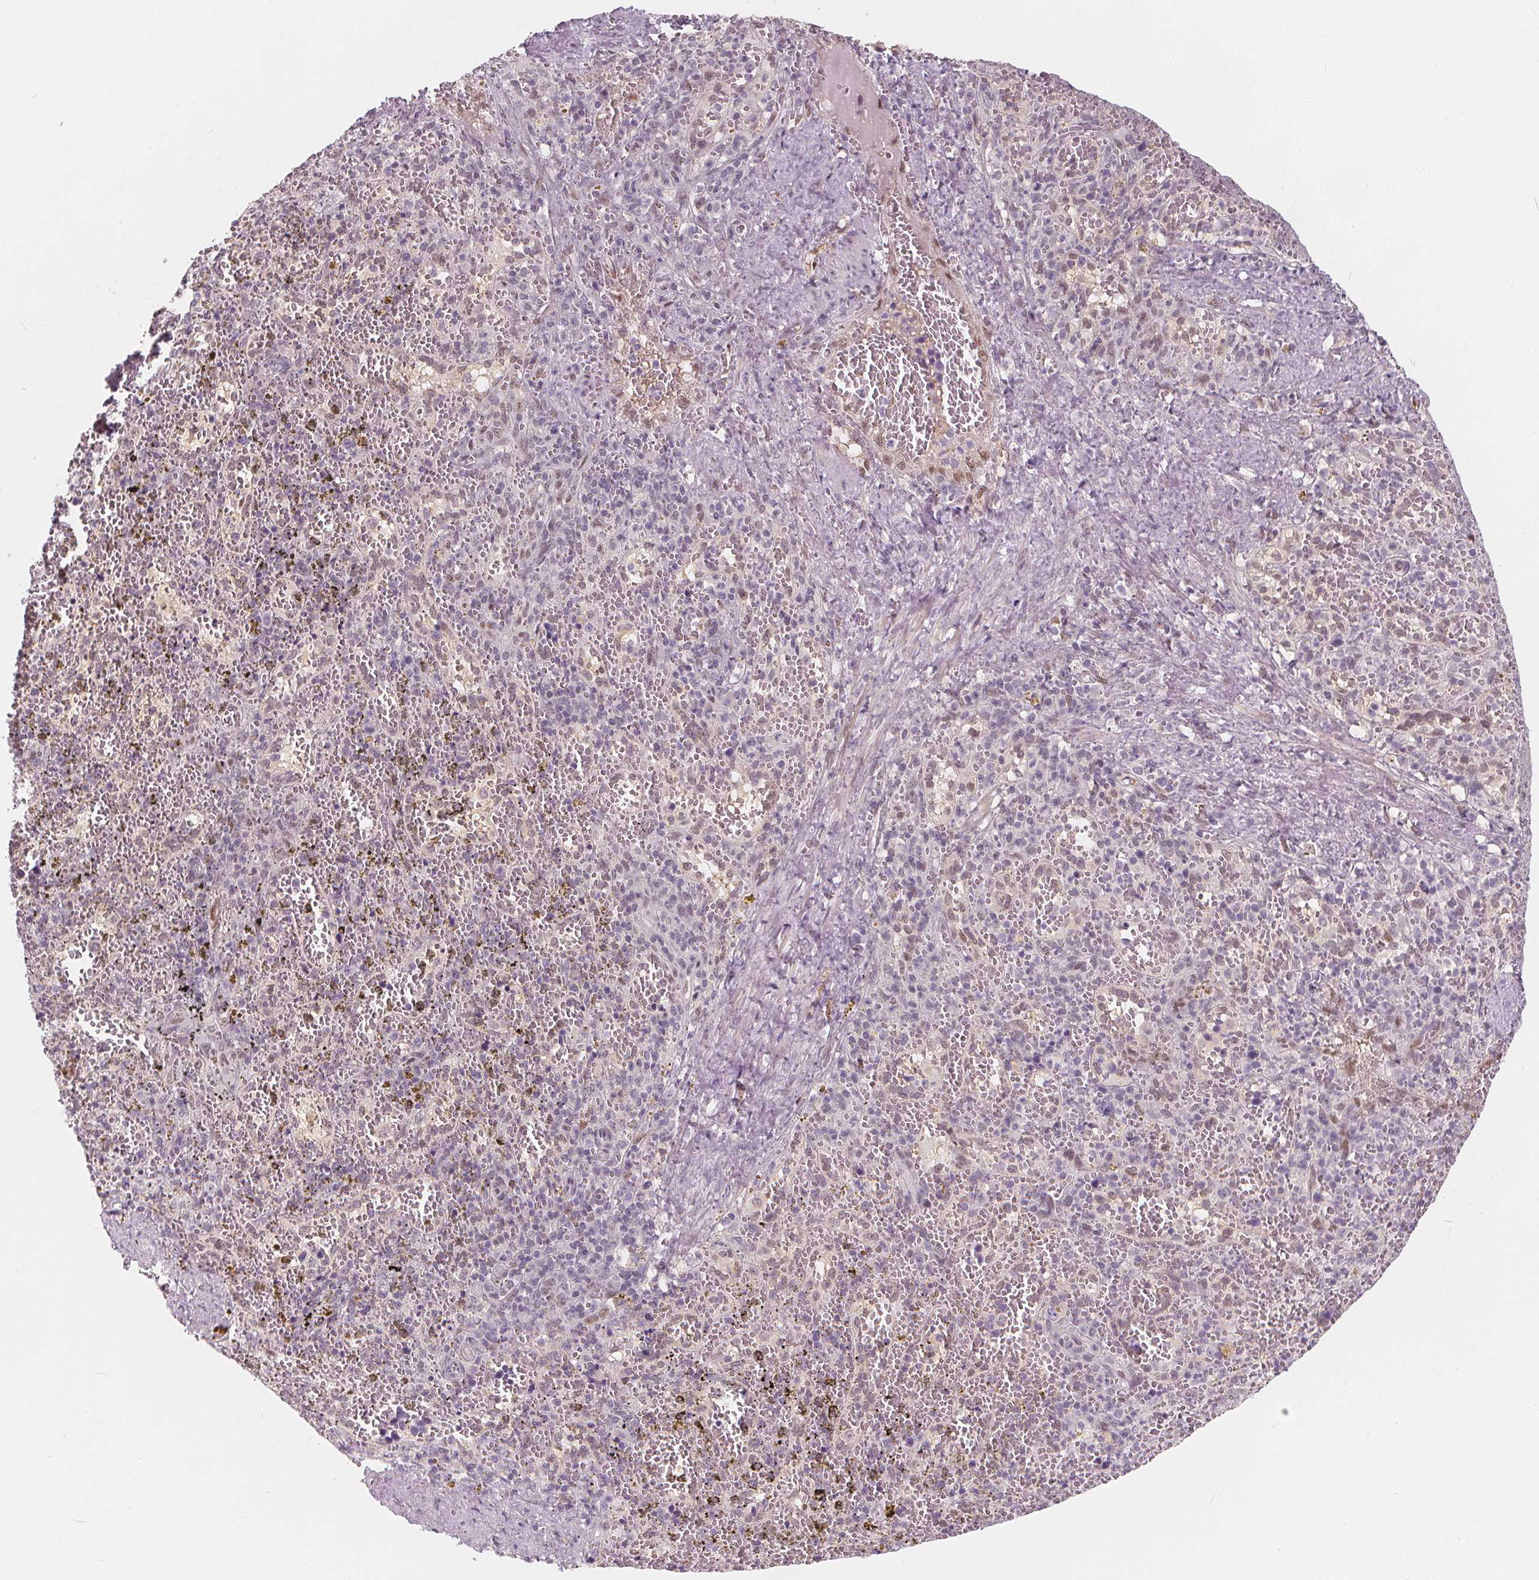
{"staining": {"intensity": "weak", "quantity": "25%-75%", "location": "cytoplasmic/membranous"}, "tissue": "spleen", "cell_type": "Cells in red pulp", "image_type": "normal", "snomed": [{"axis": "morphology", "description": "Normal tissue, NOS"}, {"axis": "topography", "description": "Spleen"}], "caption": "Protein staining of normal spleen shows weak cytoplasmic/membranous expression in approximately 25%-75% of cells in red pulp. (brown staining indicates protein expression, while blue staining denotes nuclei).", "gene": "DRC3", "patient": {"sex": "female", "age": 50}}